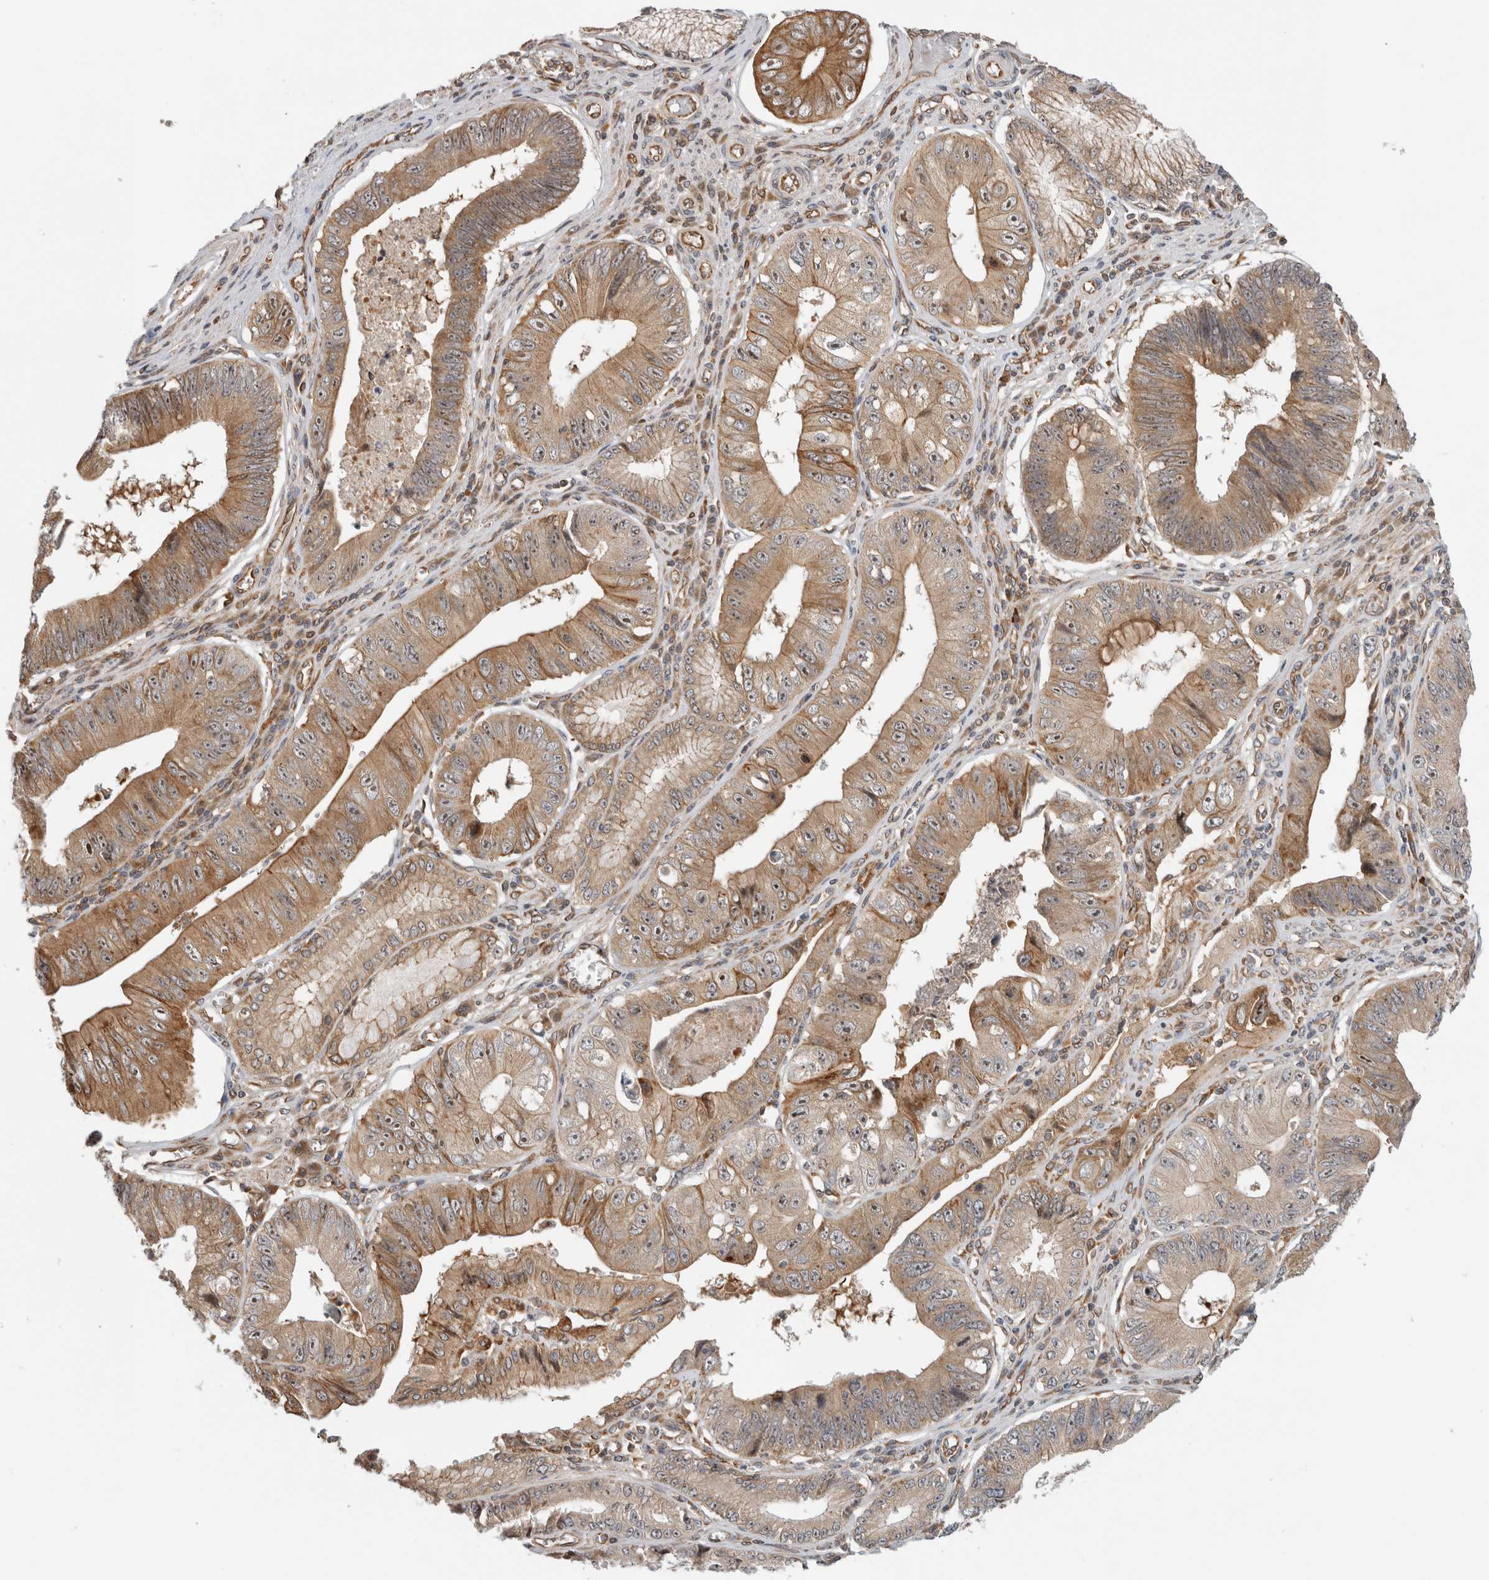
{"staining": {"intensity": "moderate", "quantity": ">75%", "location": "cytoplasmic/membranous,nuclear"}, "tissue": "stomach cancer", "cell_type": "Tumor cells", "image_type": "cancer", "snomed": [{"axis": "morphology", "description": "Adenocarcinoma, NOS"}, {"axis": "topography", "description": "Stomach"}], "caption": "Stomach adenocarcinoma stained with a brown dye displays moderate cytoplasmic/membranous and nuclear positive expression in approximately >75% of tumor cells.", "gene": "WASF2", "patient": {"sex": "male", "age": 59}}